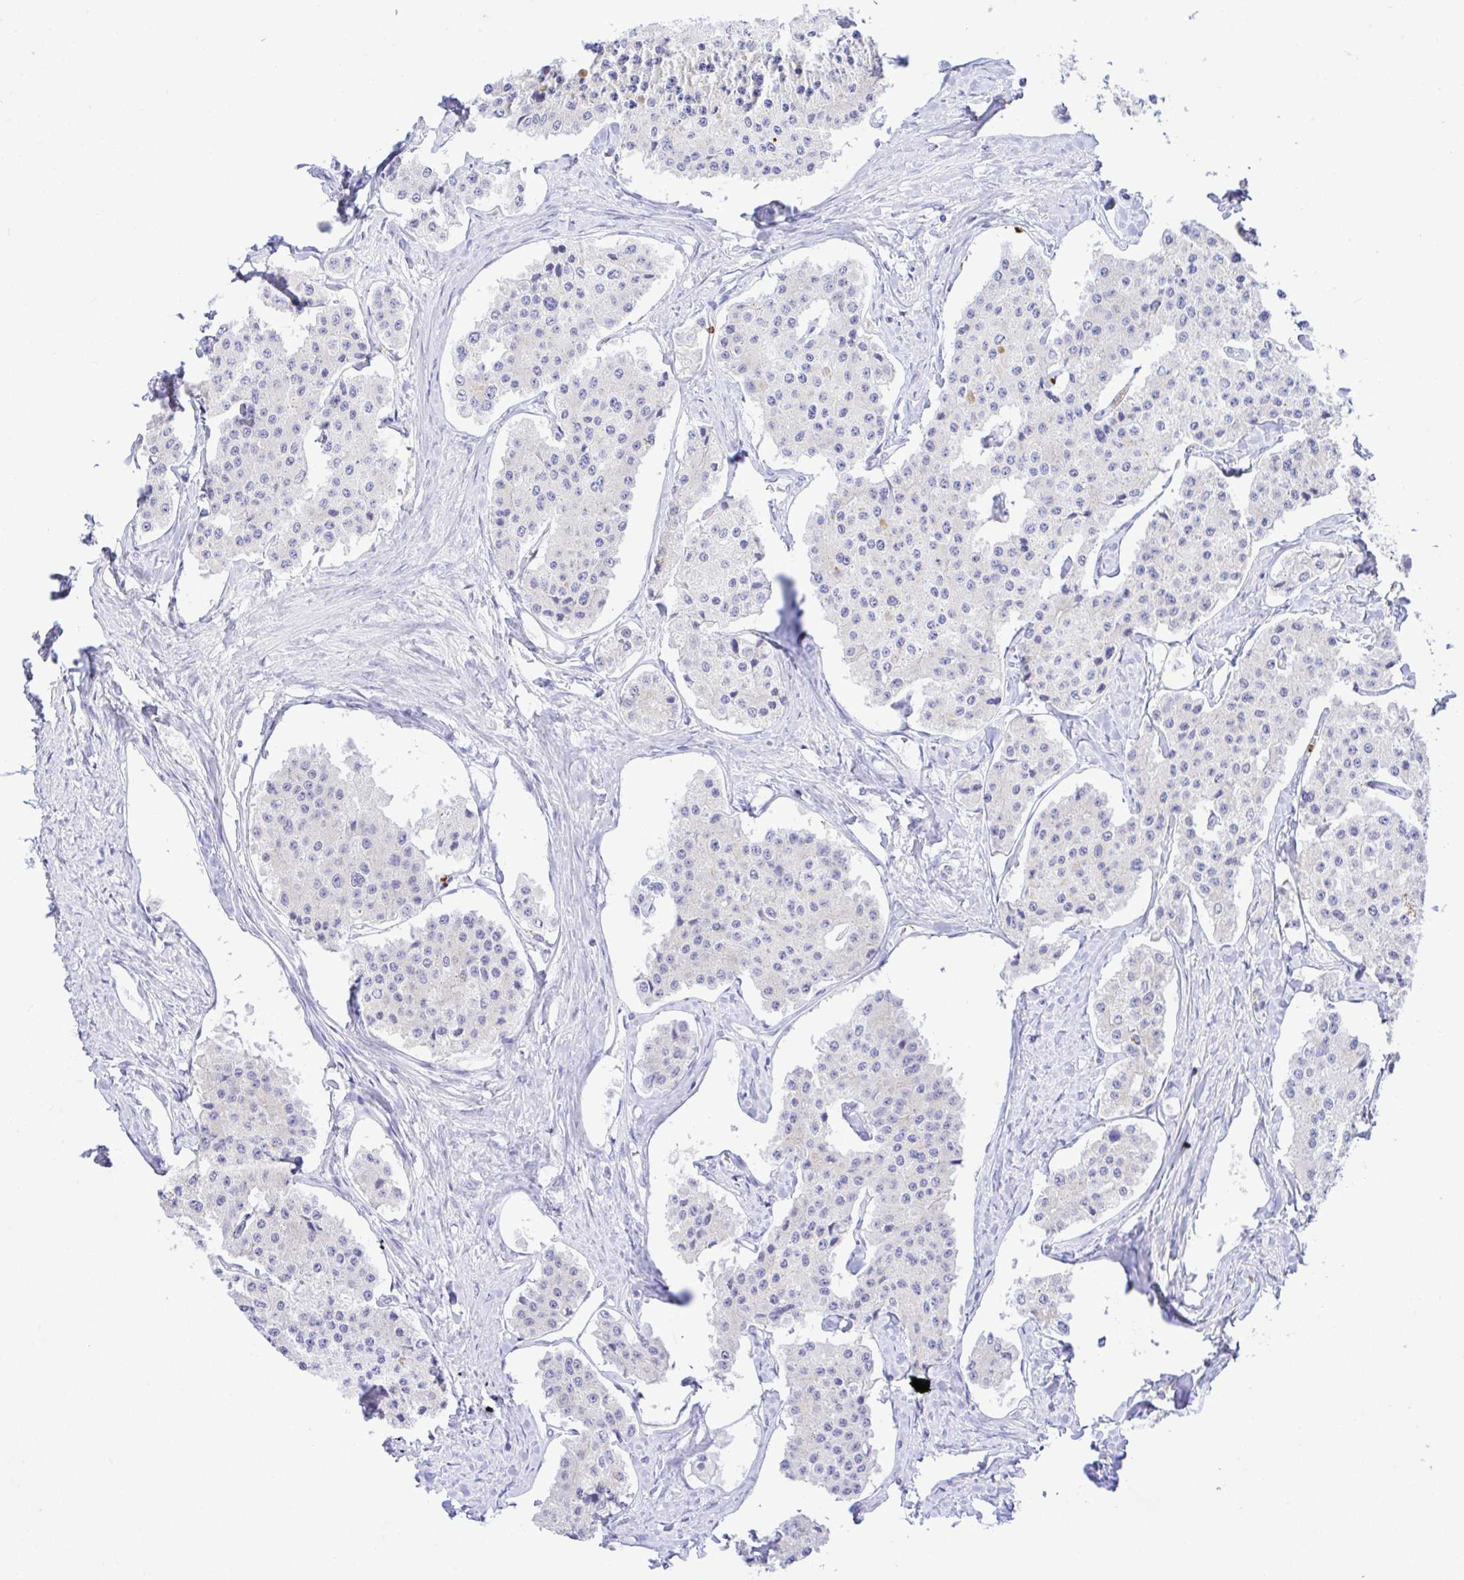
{"staining": {"intensity": "negative", "quantity": "none", "location": "none"}, "tissue": "carcinoid", "cell_type": "Tumor cells", "image_type": "cancer", "snomed": [{"axis": "morphology", "description": "Carcinoid, malignant, NOS"}, {"axis": "topography", "description": "Small intestine"}], "caption": "The micrograph shows no significant positivity in tumor cells of carcinoid.", "gene": "ZNF221", "patient": {"sex": "female", "age": 65}}